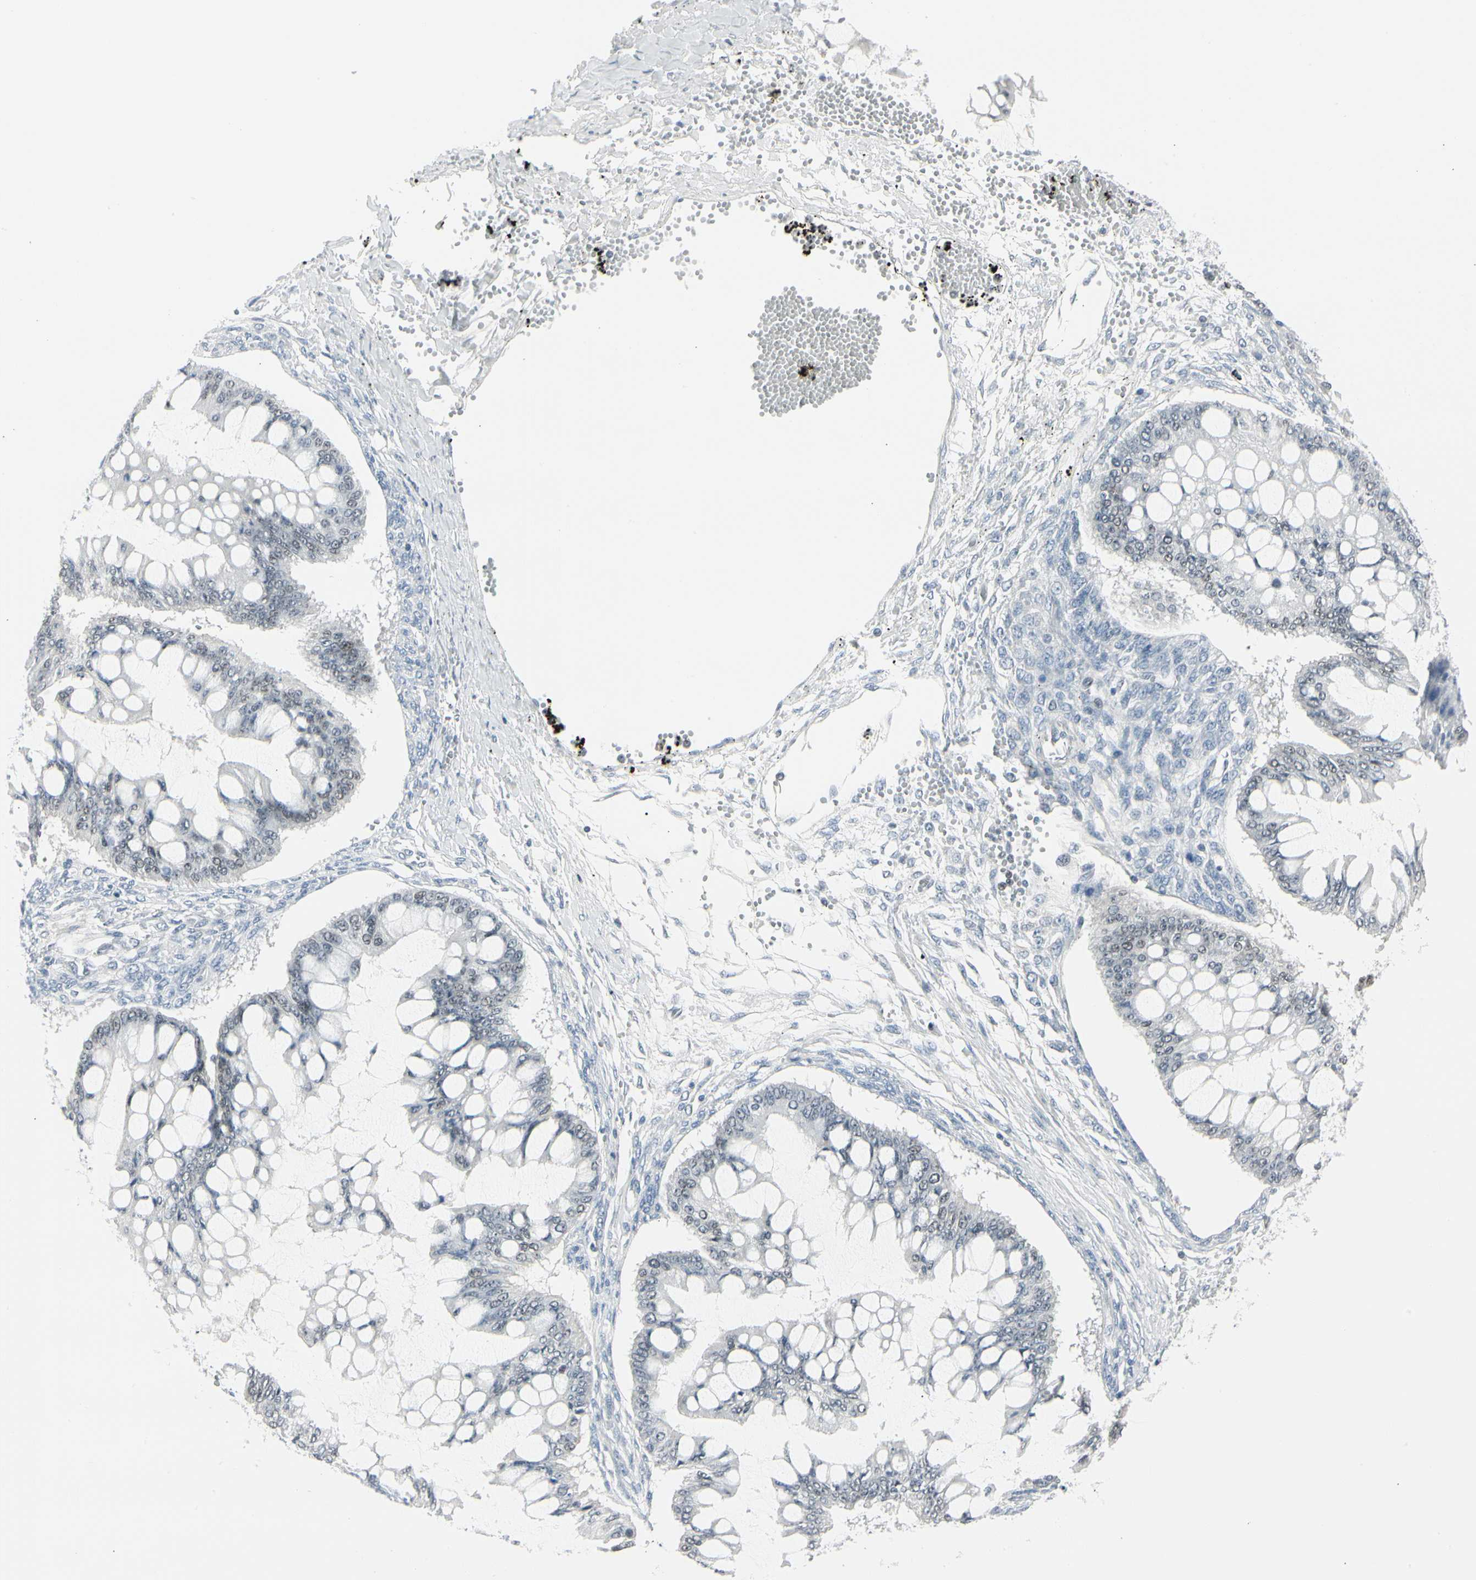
{"staining": {"intensity": "negative", "quantity": "none", "location": "none"}, "tissue": "ovarian cancer", "cell_type": "Tumor cells", "image_type": "cancer", "snomed": [{"axis": "morphology", "description": "Cystadenocarcinoma, mucinous, NOS"}, {"axis": "topography", "description": "Ovary"}], "caption": "Micrograph shows no protein positivity in tumor cells of ovarian mucinous cystadenocarcinoma tissue. The staining was performed using DAB (3,3'-diaminobenzidine) to visualize the protein expression in brown, while the nuclei were stained in blue with hematoxylin (Magnification: 20x).", "gene": "ZBTB7B", "patient": {"sex": "female", "age": 73}}